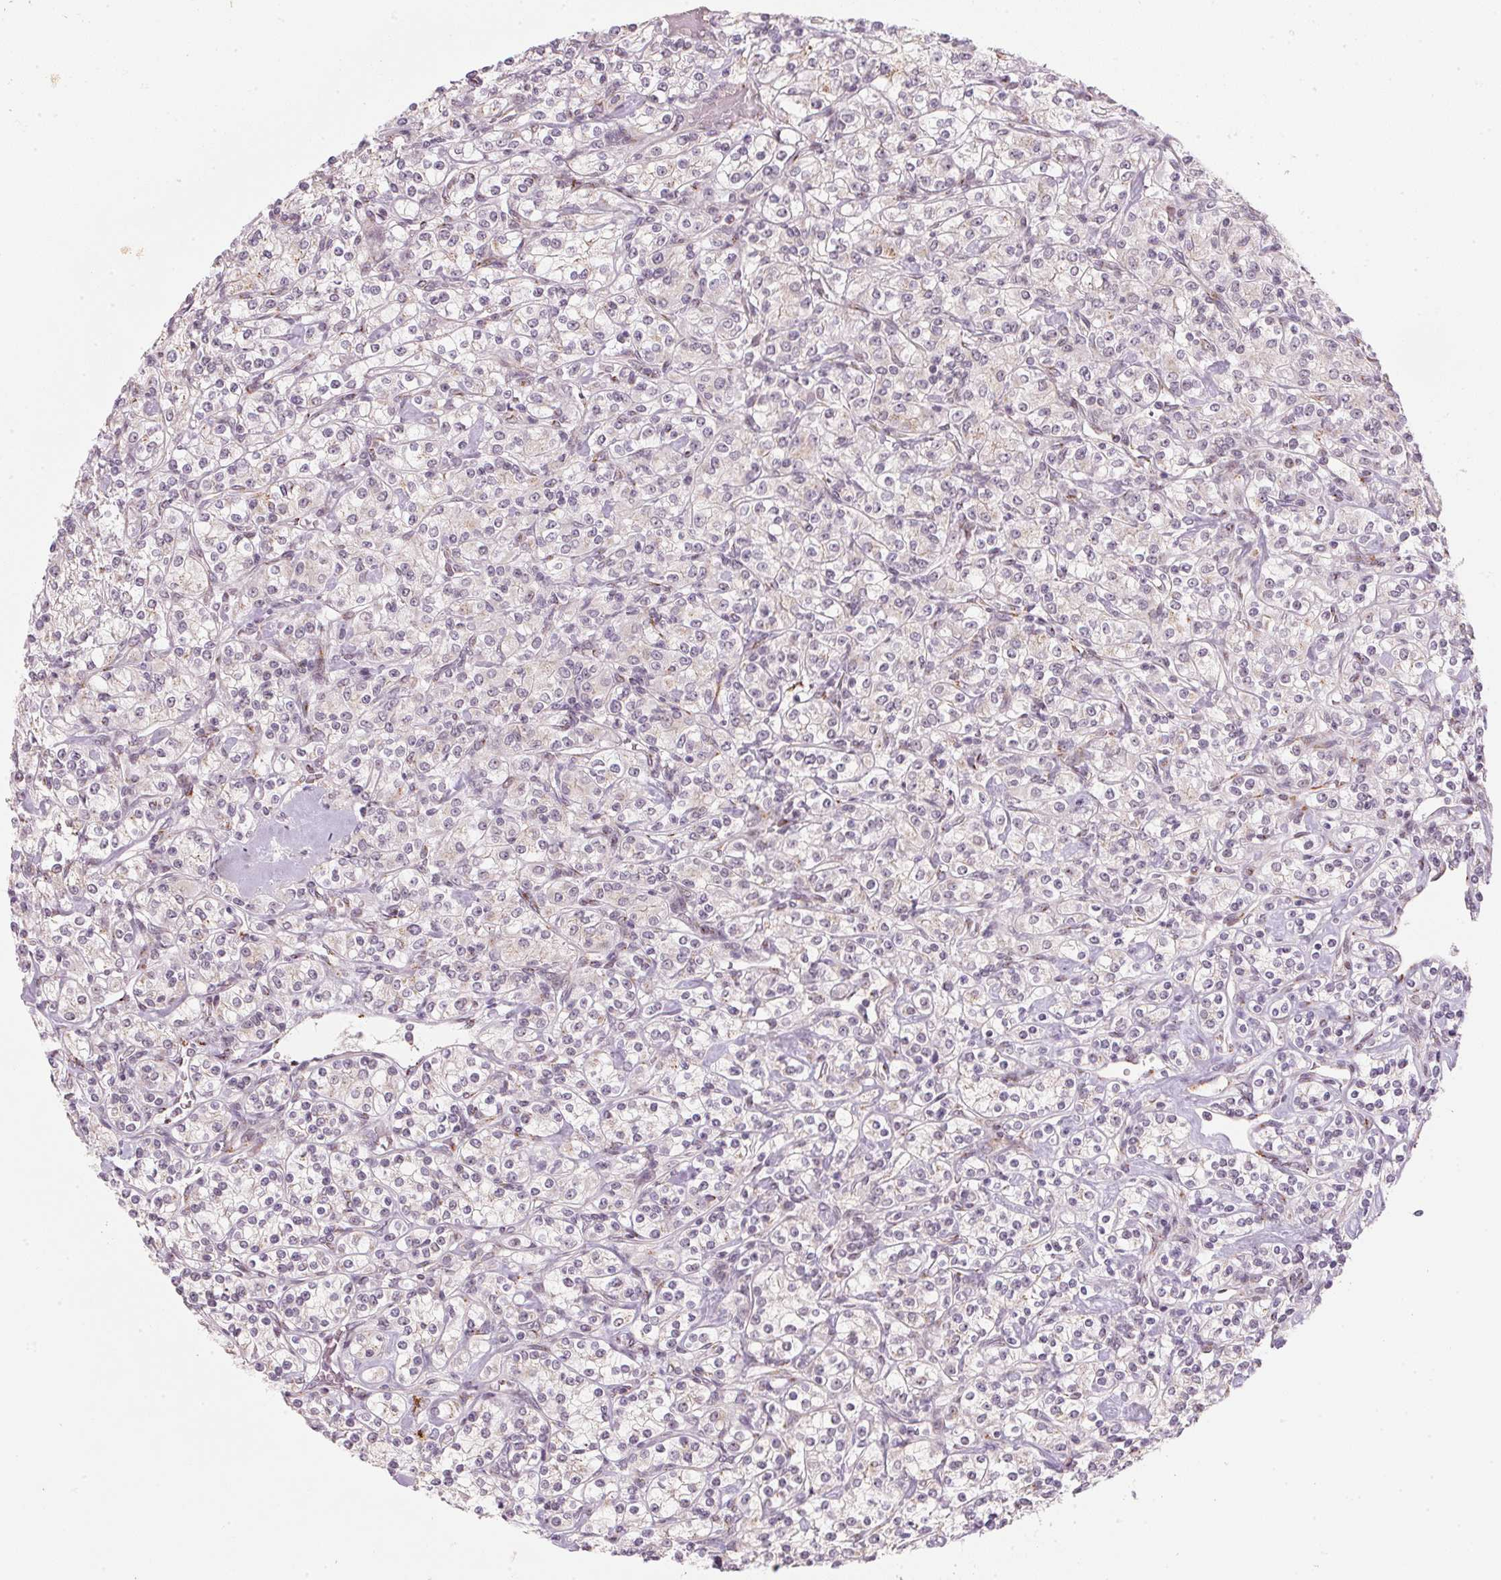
{"staining": {"intensity": "weak", "quantity": "25%-75%", "location": "cytoplasmic/membranous"}, "tissue": "renal cancer", "cell_type": "Tumor cells", "image_type": "cancer", "snomed": [{"axis": "morphology", "description": "Adenocarcinoma, NOS"}, {"axis": "topography", "description": "Kidney"}], "caption": "Renal adenocarcinoma was stained to show a protein in brown. There is low levels of weak cytoplasmic/membranous staining in approximately 25%-75% of tumor cells.", "gene": "RAB22A", "patient": {"sex": "male", "age": 77}}